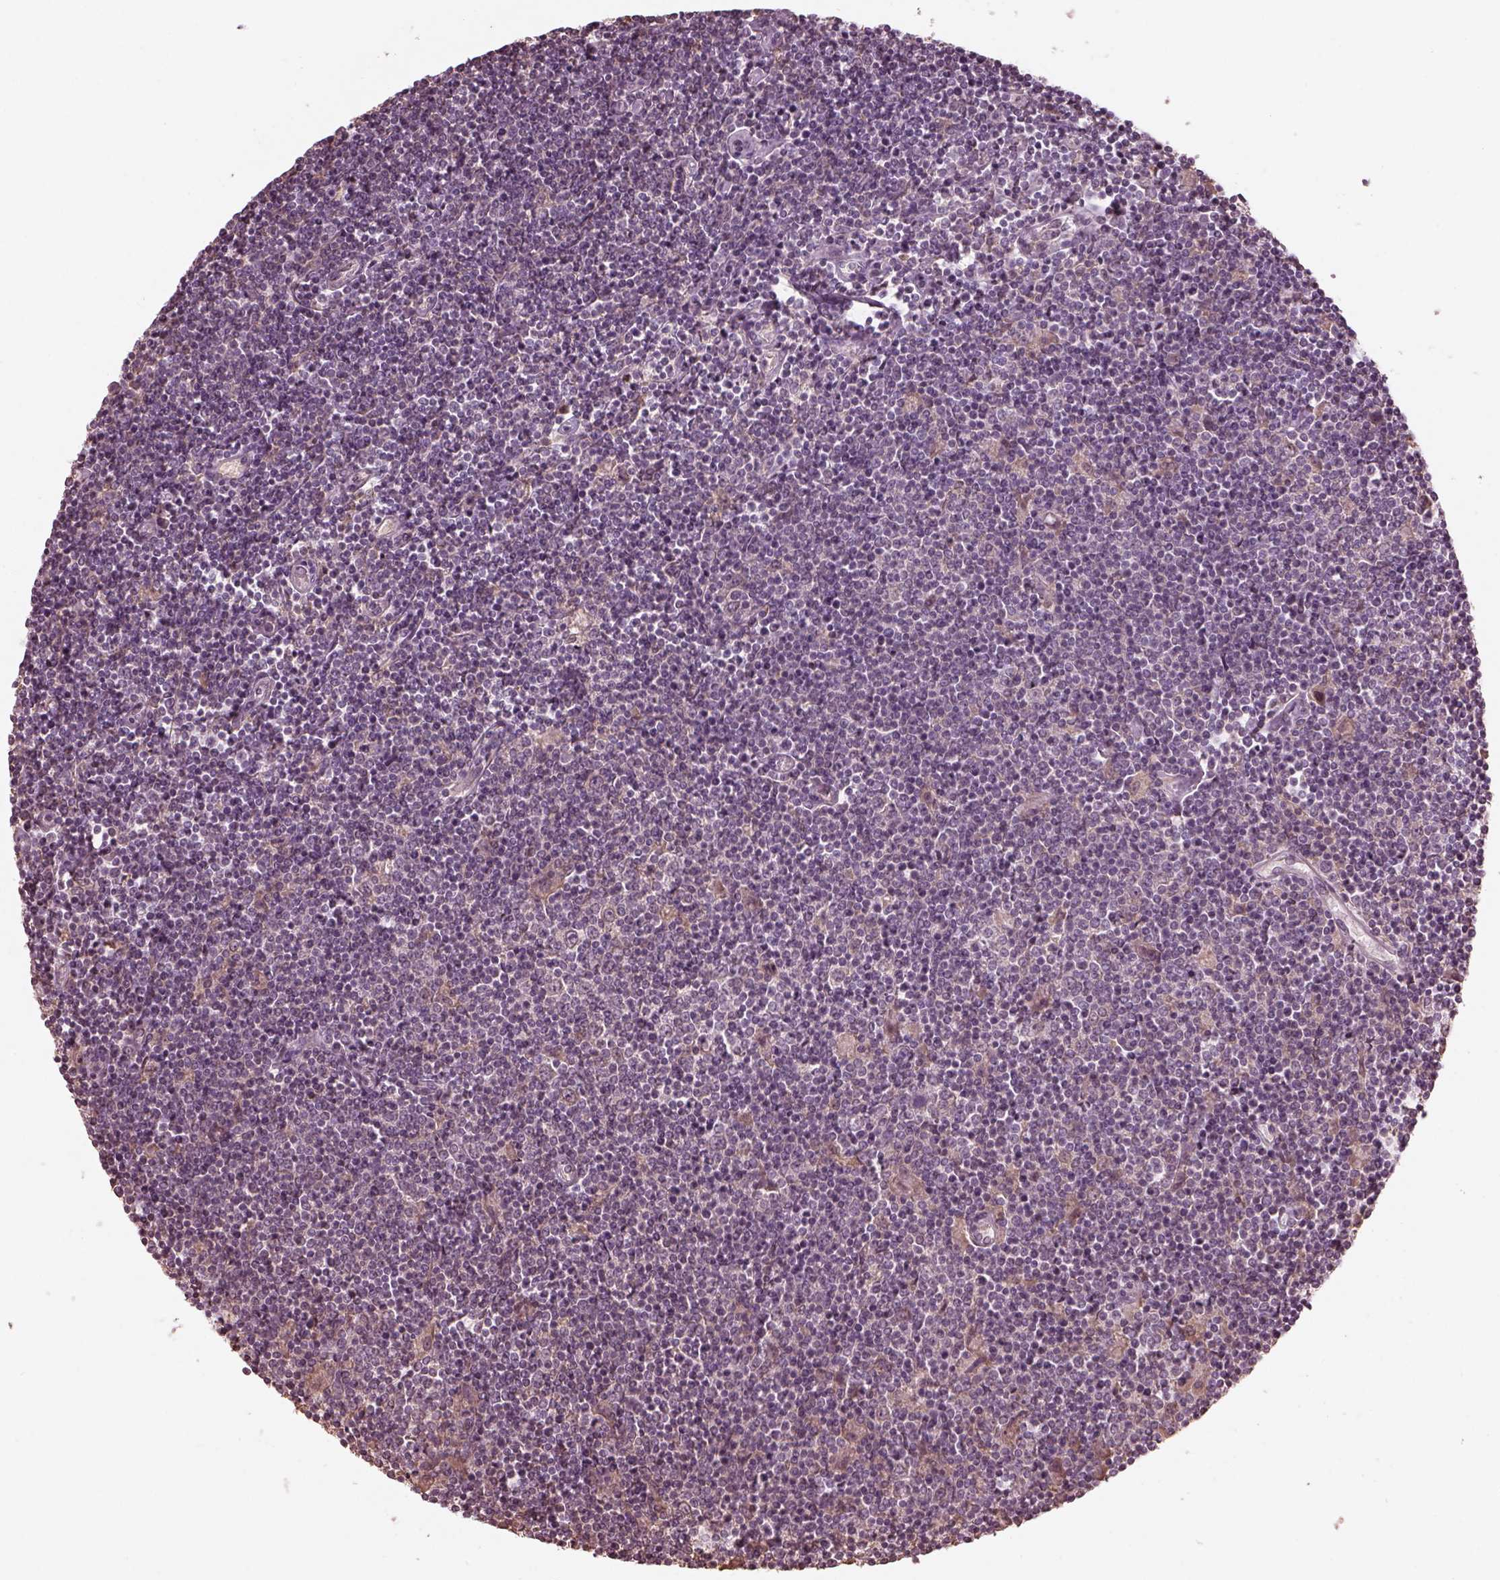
{"staining": {"intensity": "negative", "quantity": "none", "location": "none"}, "tissue": "lymphoma", "cell_type": "Tumor cells", "image_type": "cancer", "snomed": [{"axis": "morphology", "description": "Hodgkin's disease, NOS"}, {"axis": "topography", "description": "Lymph node"}], "caption": "Protein analysis of lymphoma demonstrates no significant positivity in tumor cells.", "gene": "CALR3", "patient": {"sex": "male", "age": 40}}